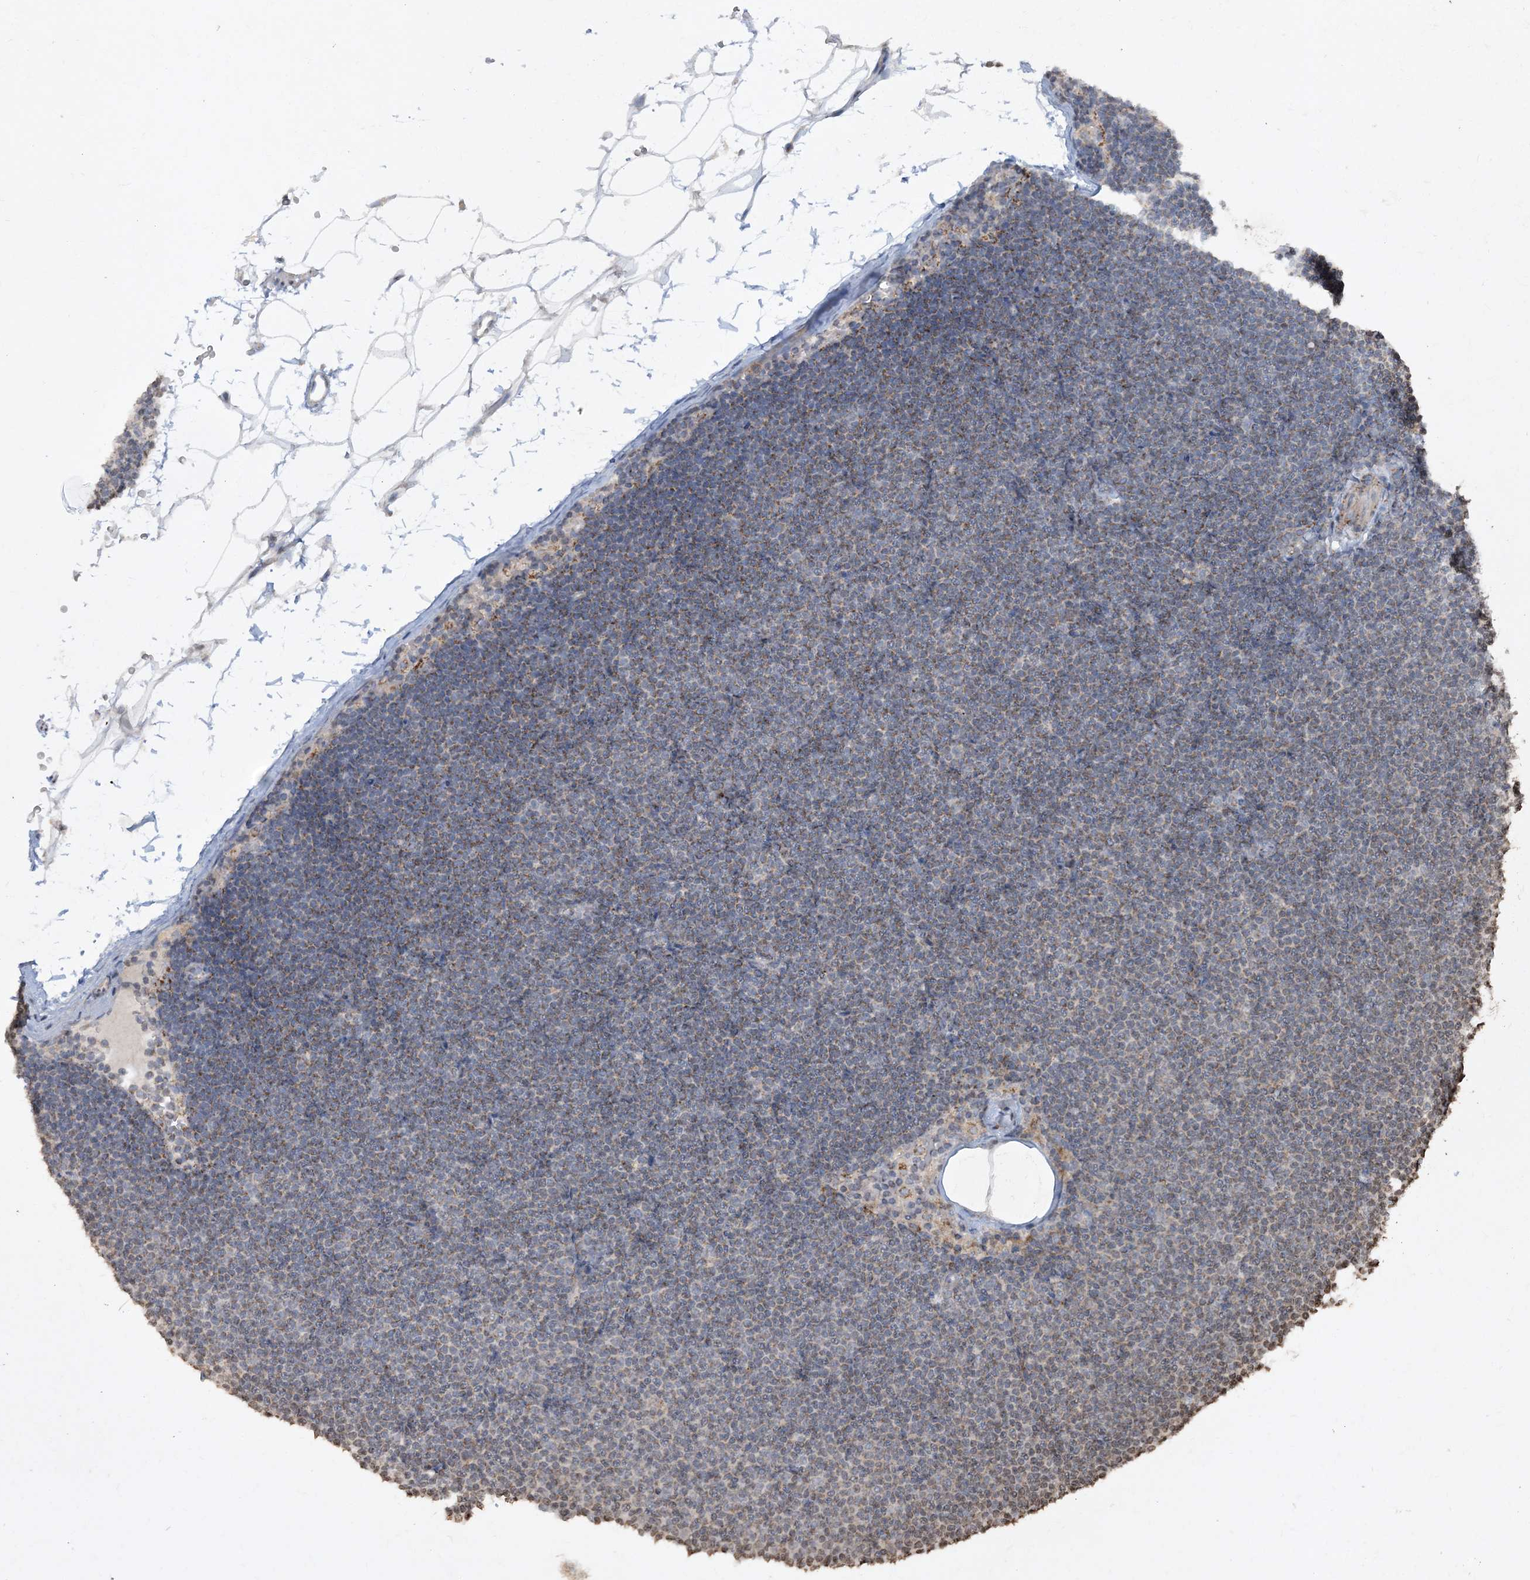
{"staining": {"intensity": "moderate", "quantity": "25%-75%", "location": "cytoplasmic/membranous"}, "tissue": "lymphoma", "cell_type": "Tumor cells", "image_type": "cancer", "snomed": [{"axis": "morphology", "description": "Malignant lymphoma, non-Hodgkin's type, Low grade"}, {"axis": "topography", "description": "Lymph node"}], "caption": "Approximately 25%-75% of tumor cells in low-grade malignant lymphoma, non-Hodgkin's type display moderate cytoplasmic/membranous protein positivity as visualized by brown immunohistochemical staining.", "gene": "TTC7A", "patient": {"sex": "female", "age": 53}}